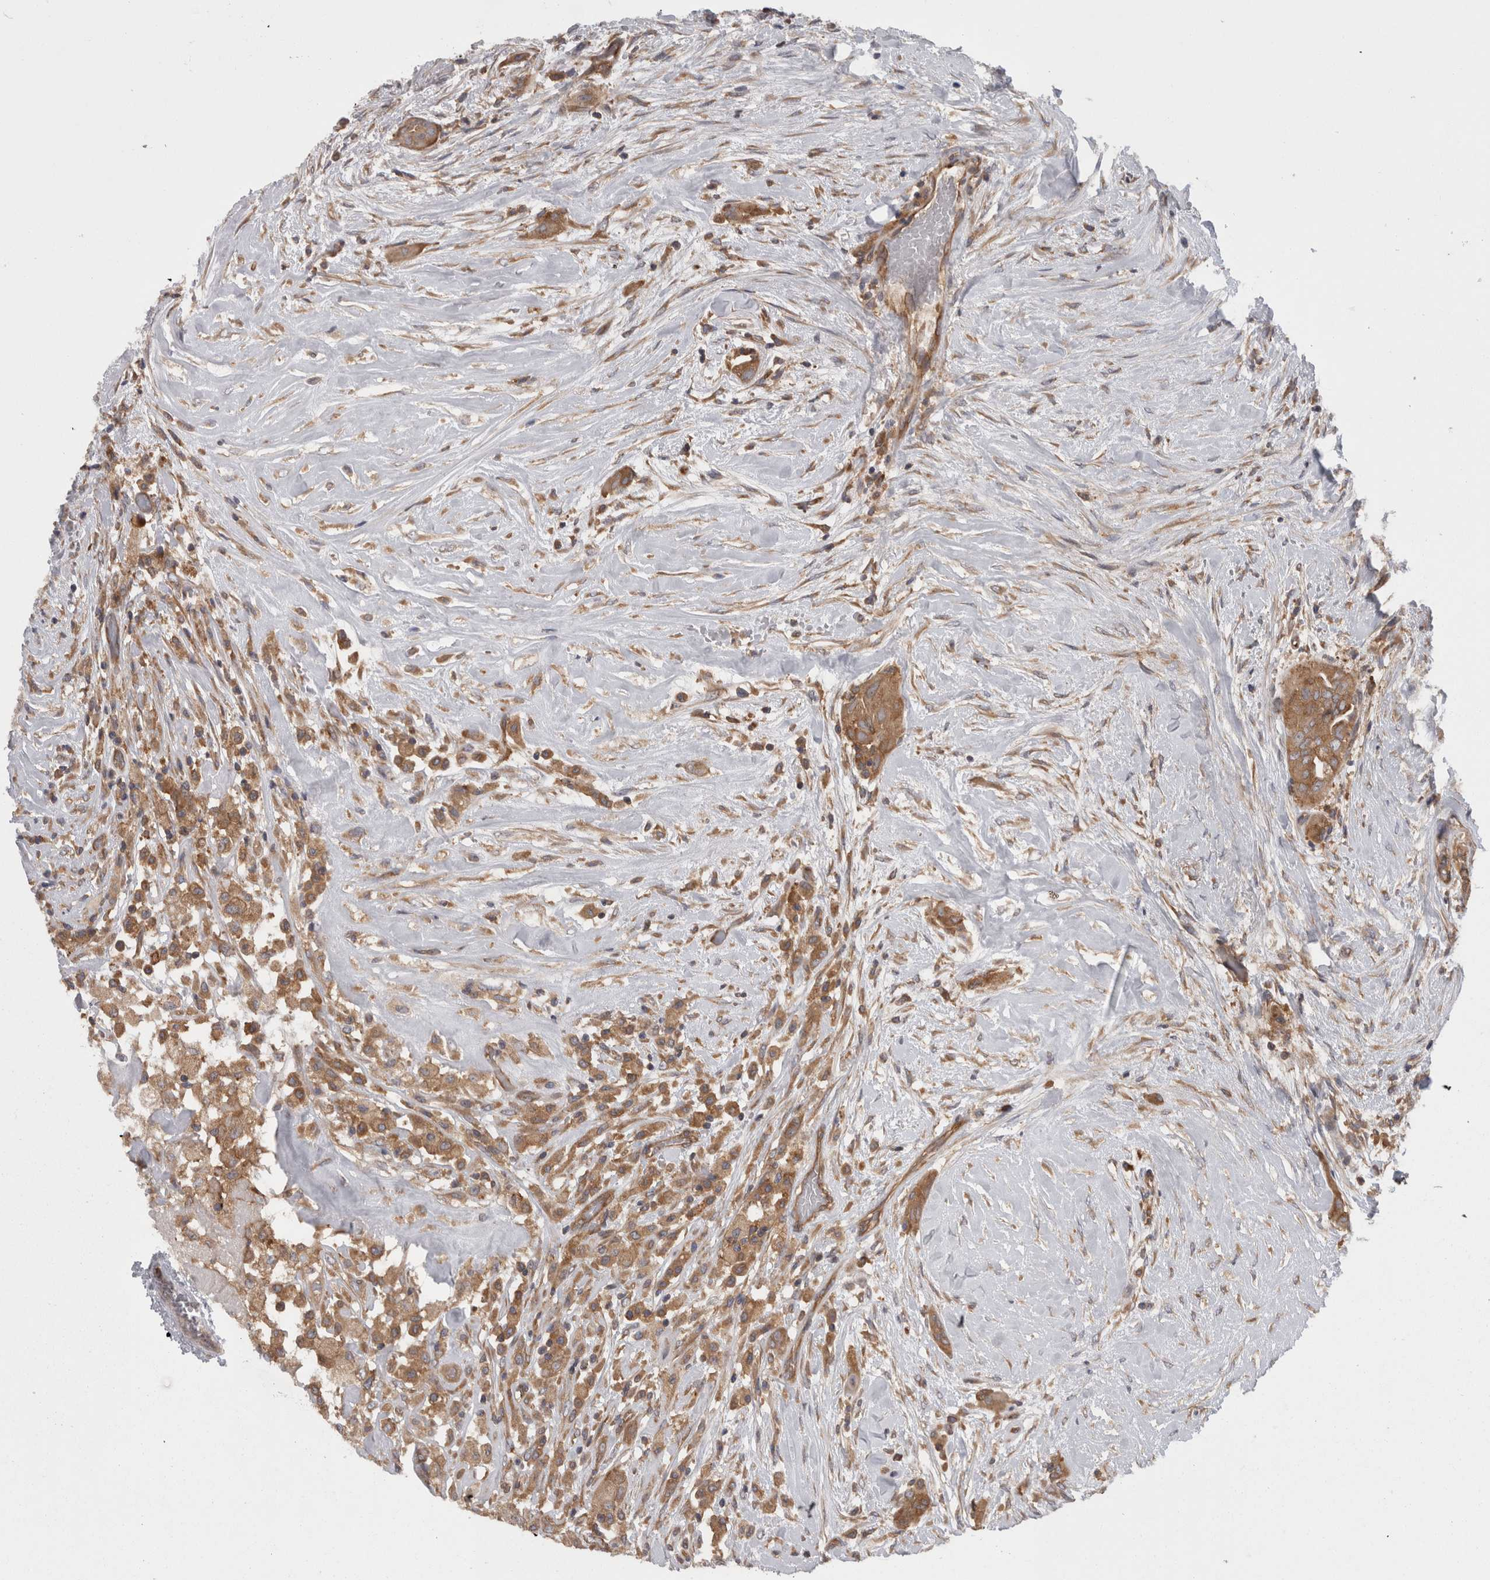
{"staining": {"intensity": "moderate", "quantity": ">75%", "location": "cytoplasmic/membranous"}, "tissue": "thyroid cancer", "cell_type": "Tumor cells", "image_type": "cancer", "snomed": [{"axis": "morphology", "description": "Papillary adenocarcinoma, NOS"}, {"axis": "topography", "description": "Thyroid gland"}], "caption": "An immunohistochemistry (IHC) photomicrograph of neoplastic tissue is shown. Protein staining in brown labels moderate cytoplasmic/membranous positivity in thyroid cancer within tumor cells.", "gene": "SMCR8", "patient": {"sex": "female", "age": 59}}